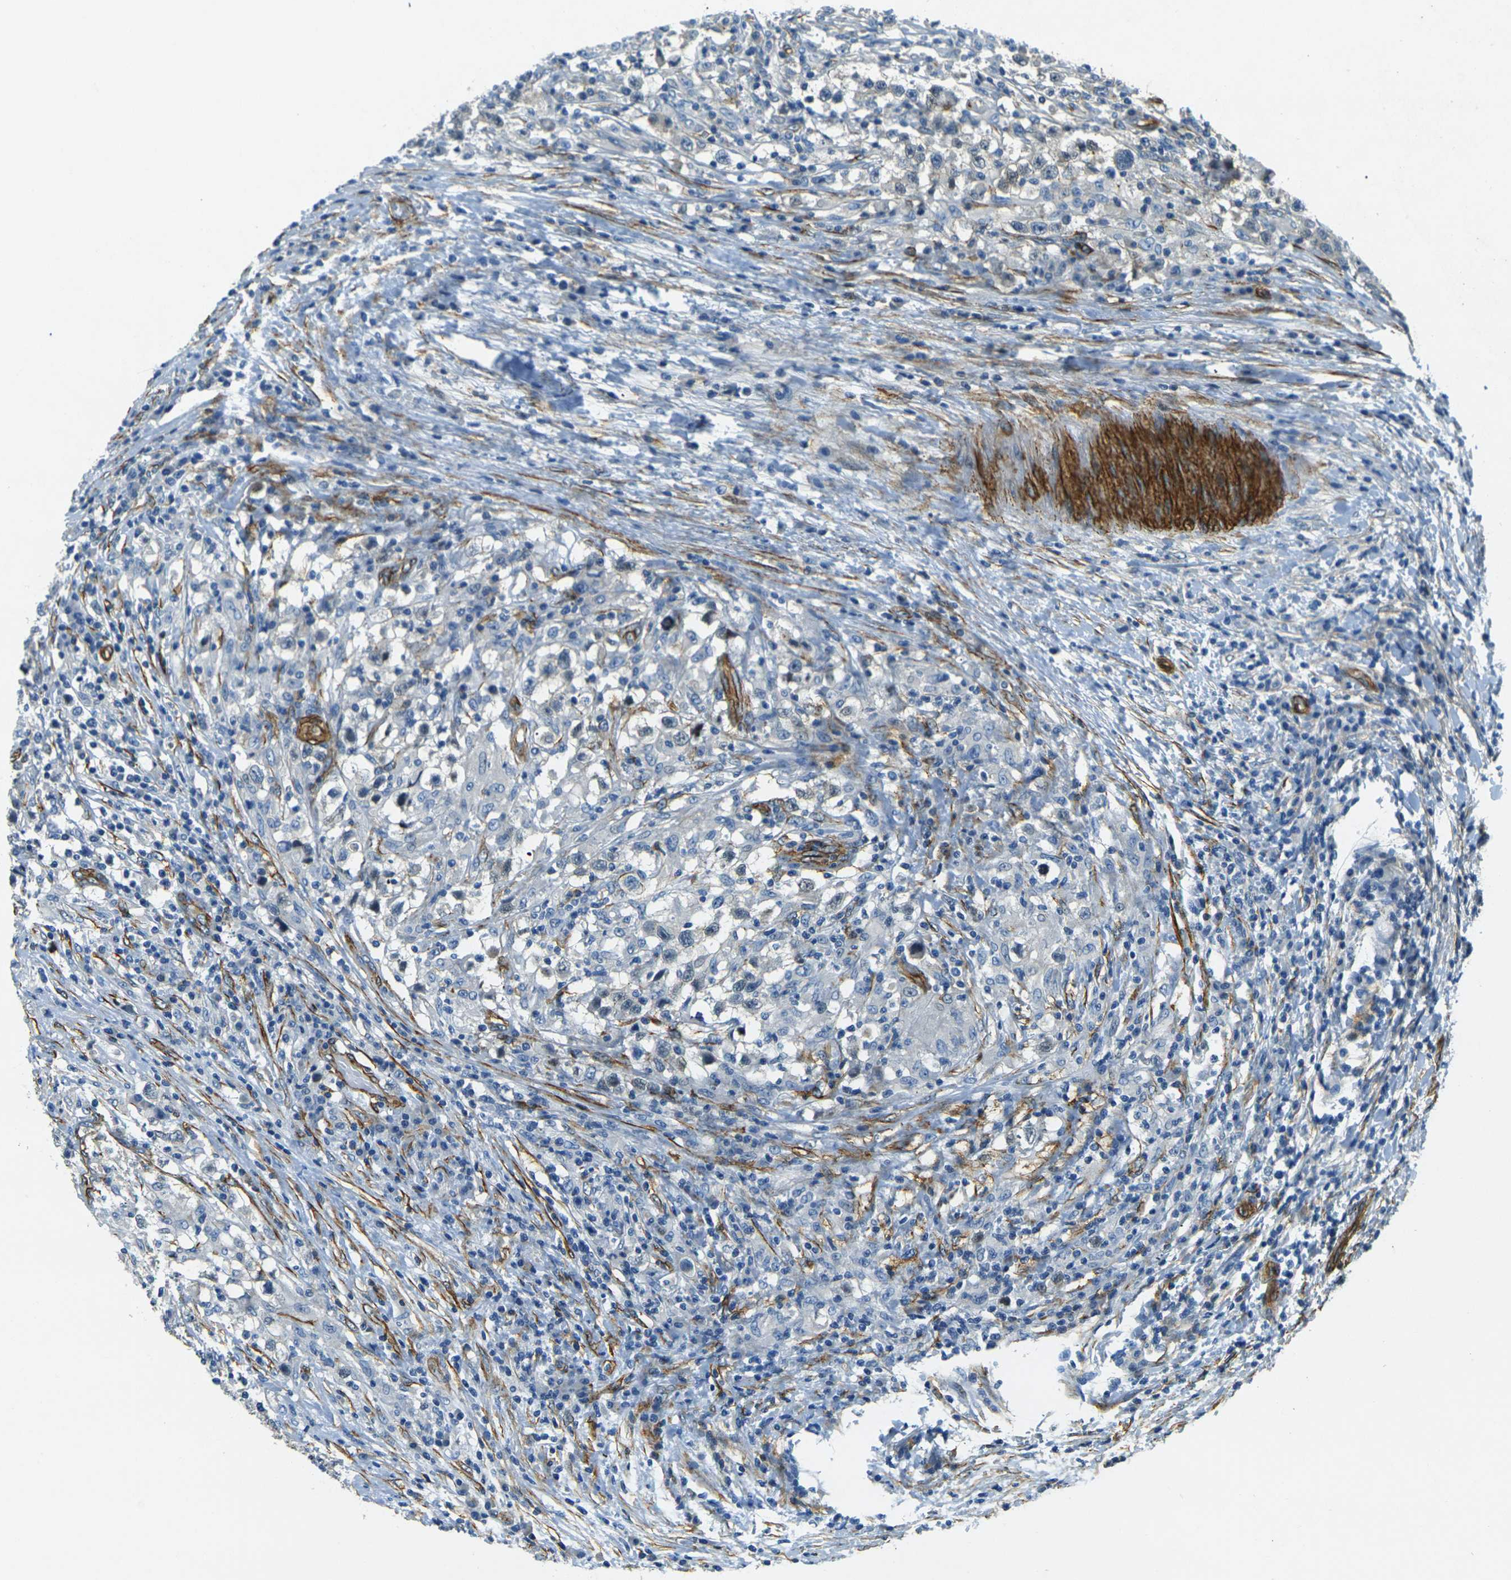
{"staining": {"intensity": "negative", "quantity": "none", "location": "none"}, "tissue": "testis cancer", "cell_type": "Tumor cells", "image_type": "cancer", "snomed": [{"axis": "morphology", "description": "Carcinoma, Embryonal, NOS"}, {"axis": "topography", "description": "Testis"}], "caption": "There is no significant positivity in tumor cells of testis cancer.", "gene": "EPHA7", "patient": {"sex": "male", "age": 21}}